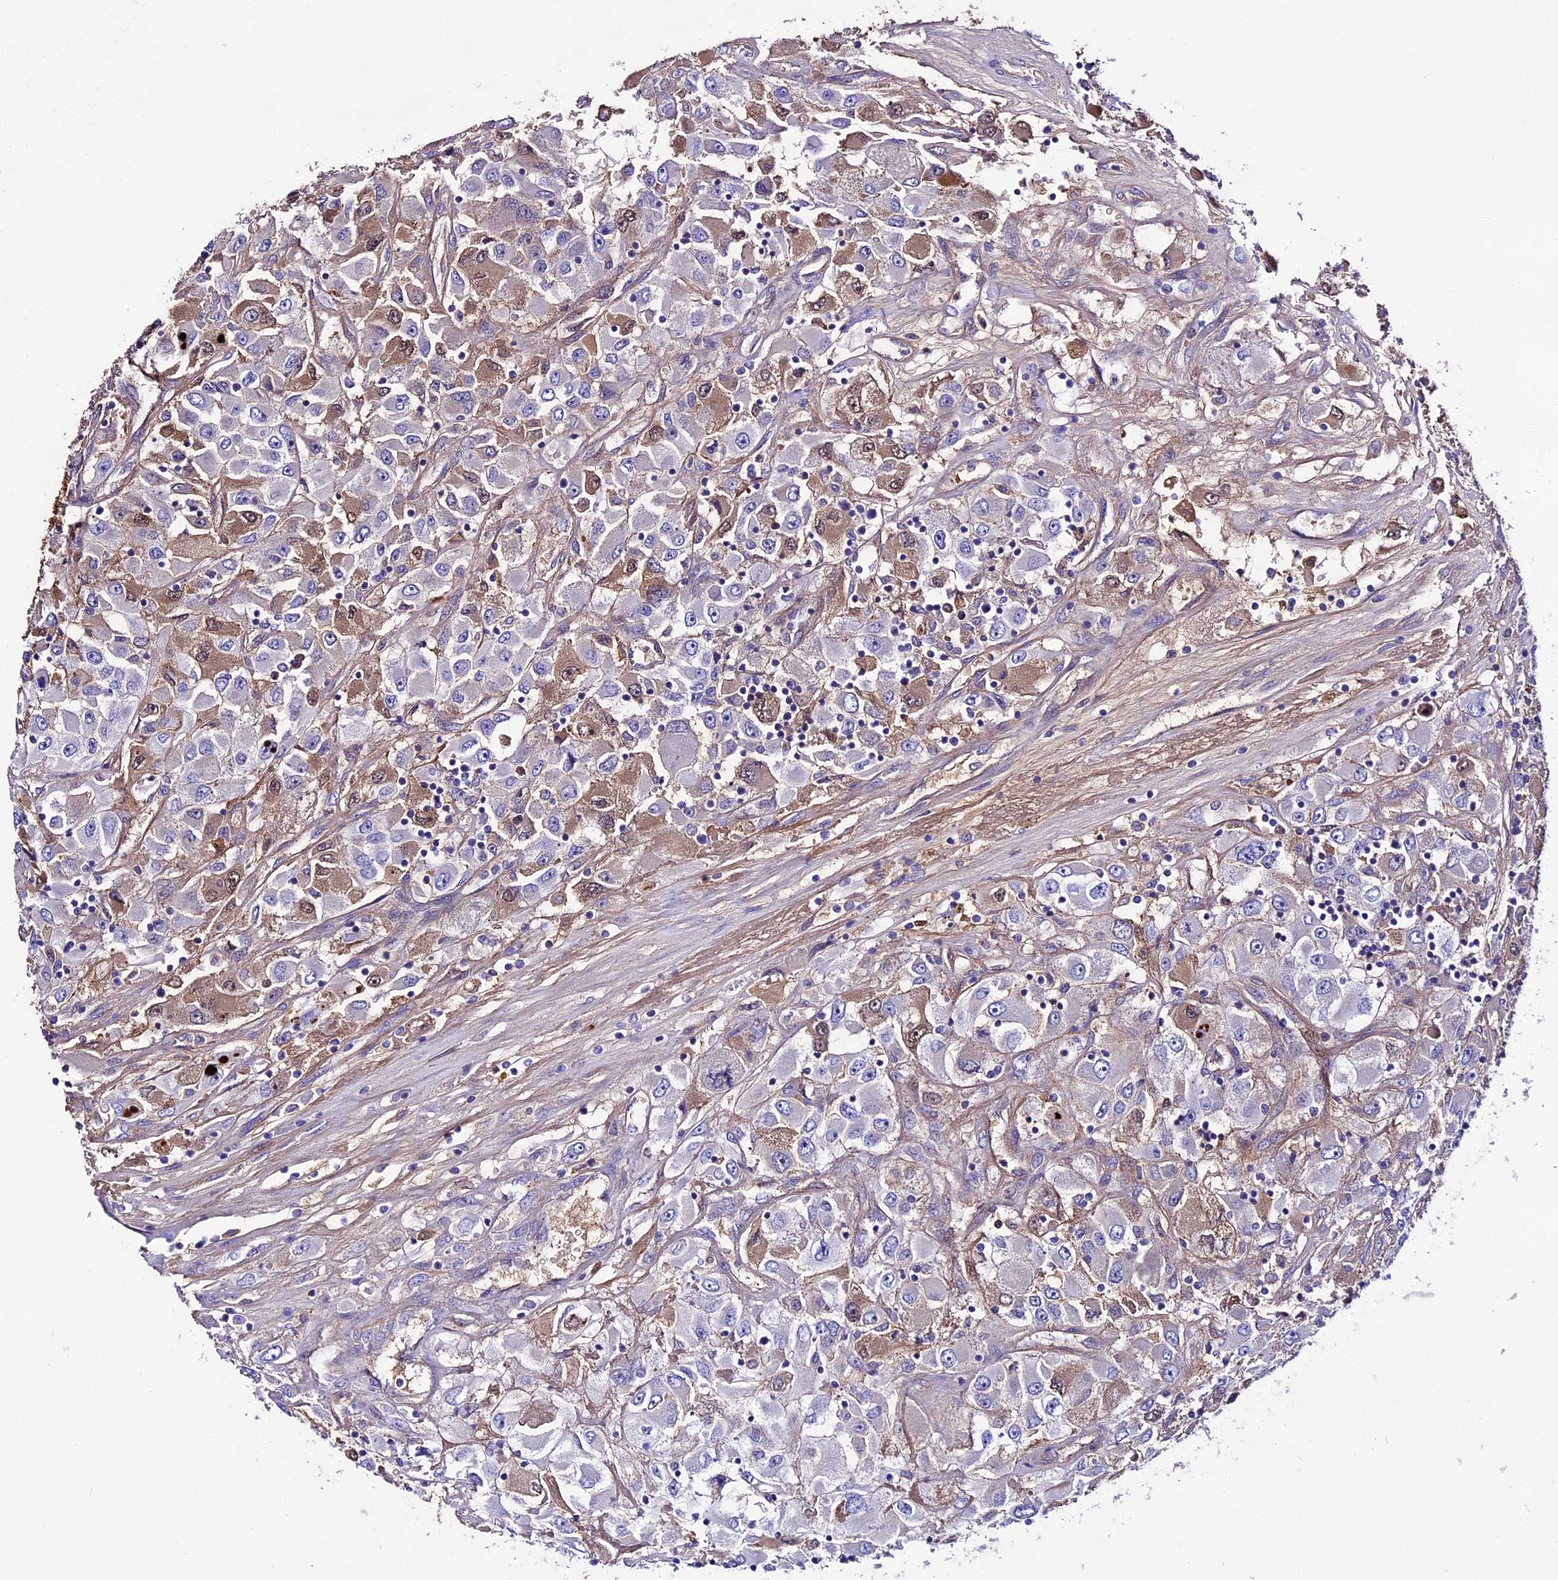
{"staining": {"intensity": "moderate", "quantity": "<25%", "location": "cytoplasmic/membranous"}, "tissue": "renal cancer", "cell_type": "Tumor cells", "image_type": "cancer", "snomed": [{"axis": "morphology", "description": "Adenocarcinoma, NOS"}, {"axis": "topography", "description": "Kidney"}], "caption": "Immunohistochemistry (DAB) staining of human renal cancer (adenocarcinoma) demonstrates moderate cytoplasmic/membranous protein positivity in about <25% of tumor cells. (IHC, brightfield microscopy, high magnification).", "gene": "TCP11L2", "patient": {"sex": "female", "age": 52}}